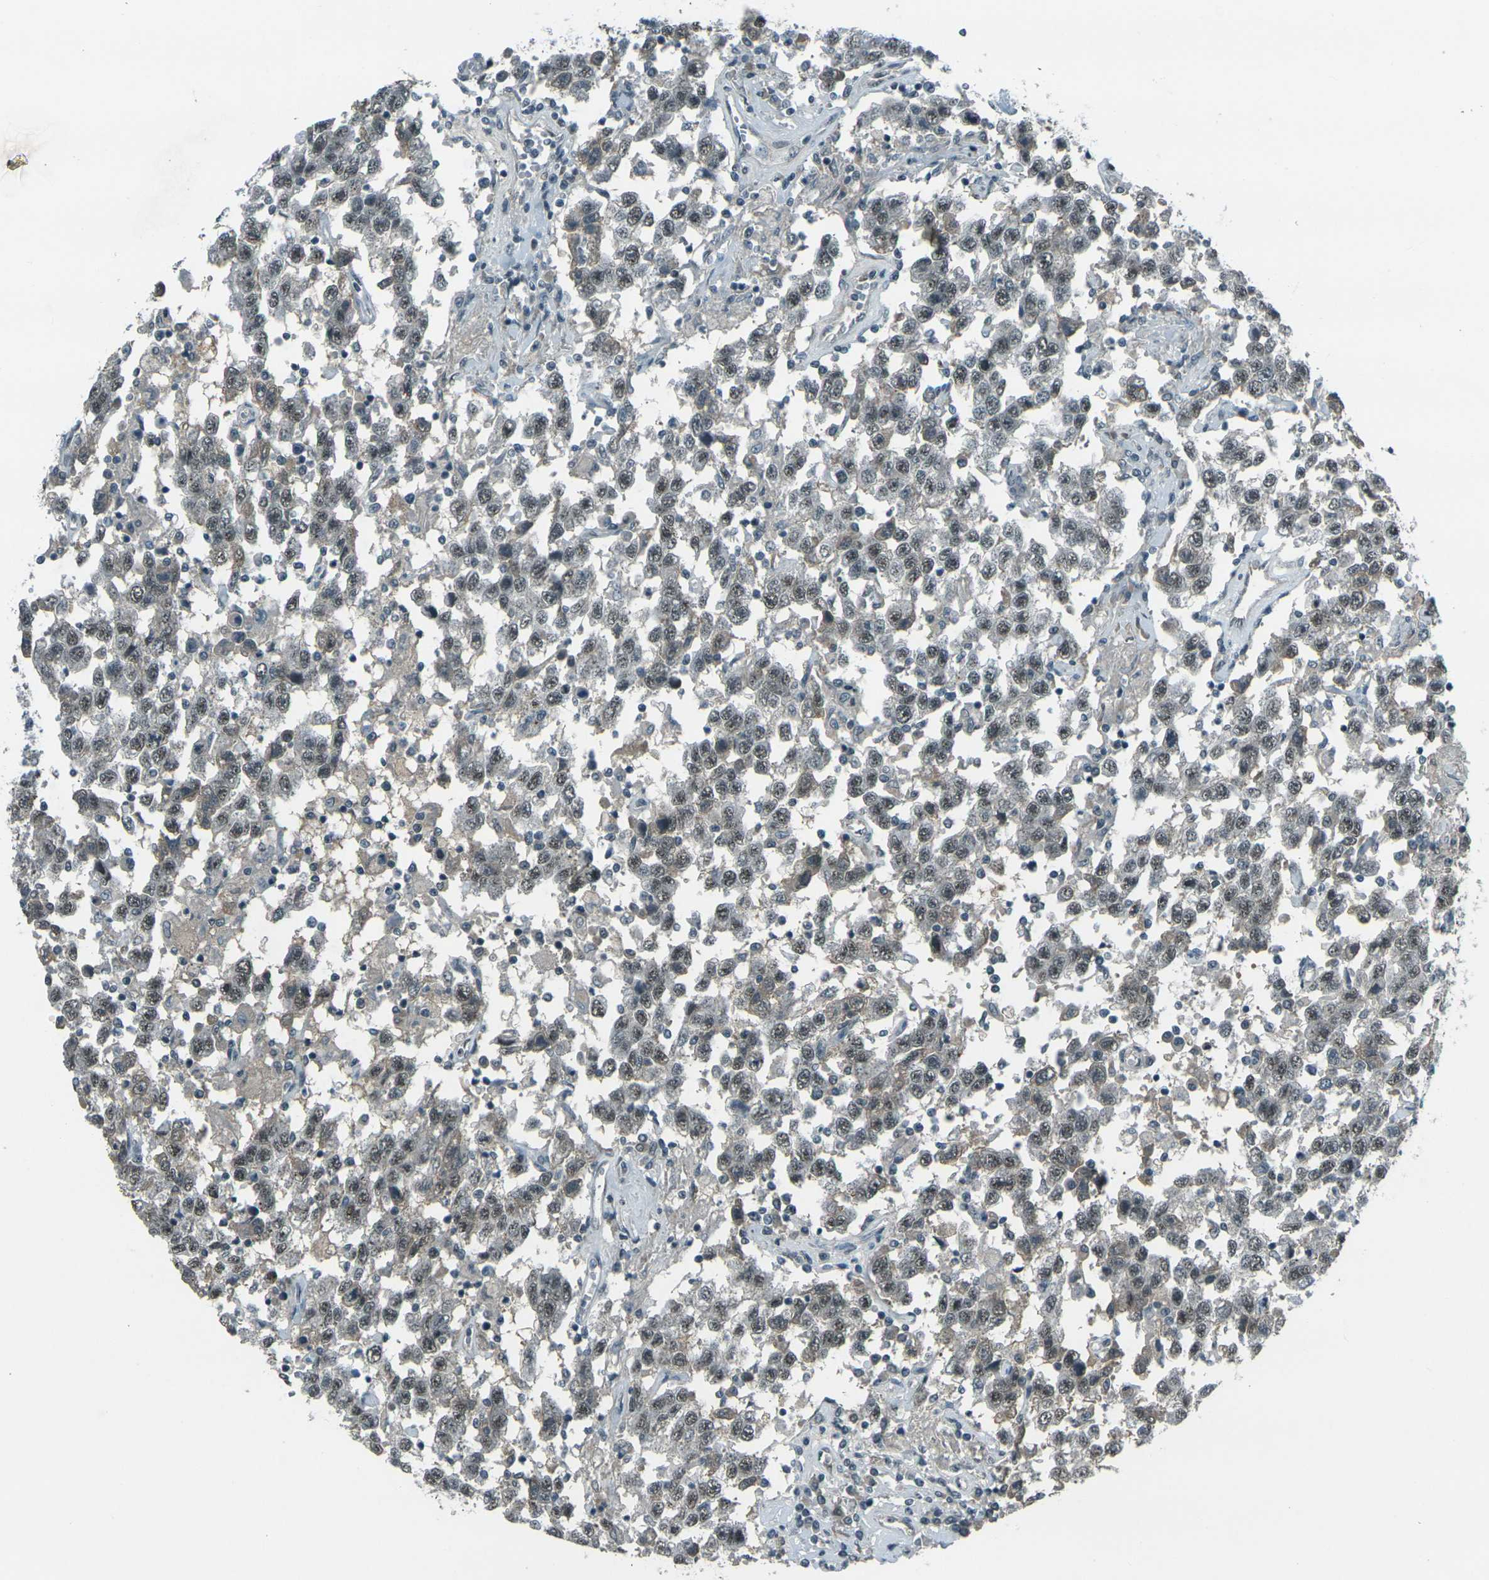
{"staining": {"intensity": "weak", "quantity": ">75%", "location": "nuclear"}, "tissue": "testis cancer", "cell_type": "Tumor cells", "image_type": "cancer", "snomed": [{"axis": "morphology", "description": "Seminoma, NOS"}, {"axis": "topography", "description": "Testis"}], "caption": "Immunohistochemistry micrograph of testis cancer stained for a protein (brown), which exhibits low levels of weak nuclear expression in approximately >75% of tumor cells.", "gene": "GPR19", "patient": {"sex": "male", "age": 41}}